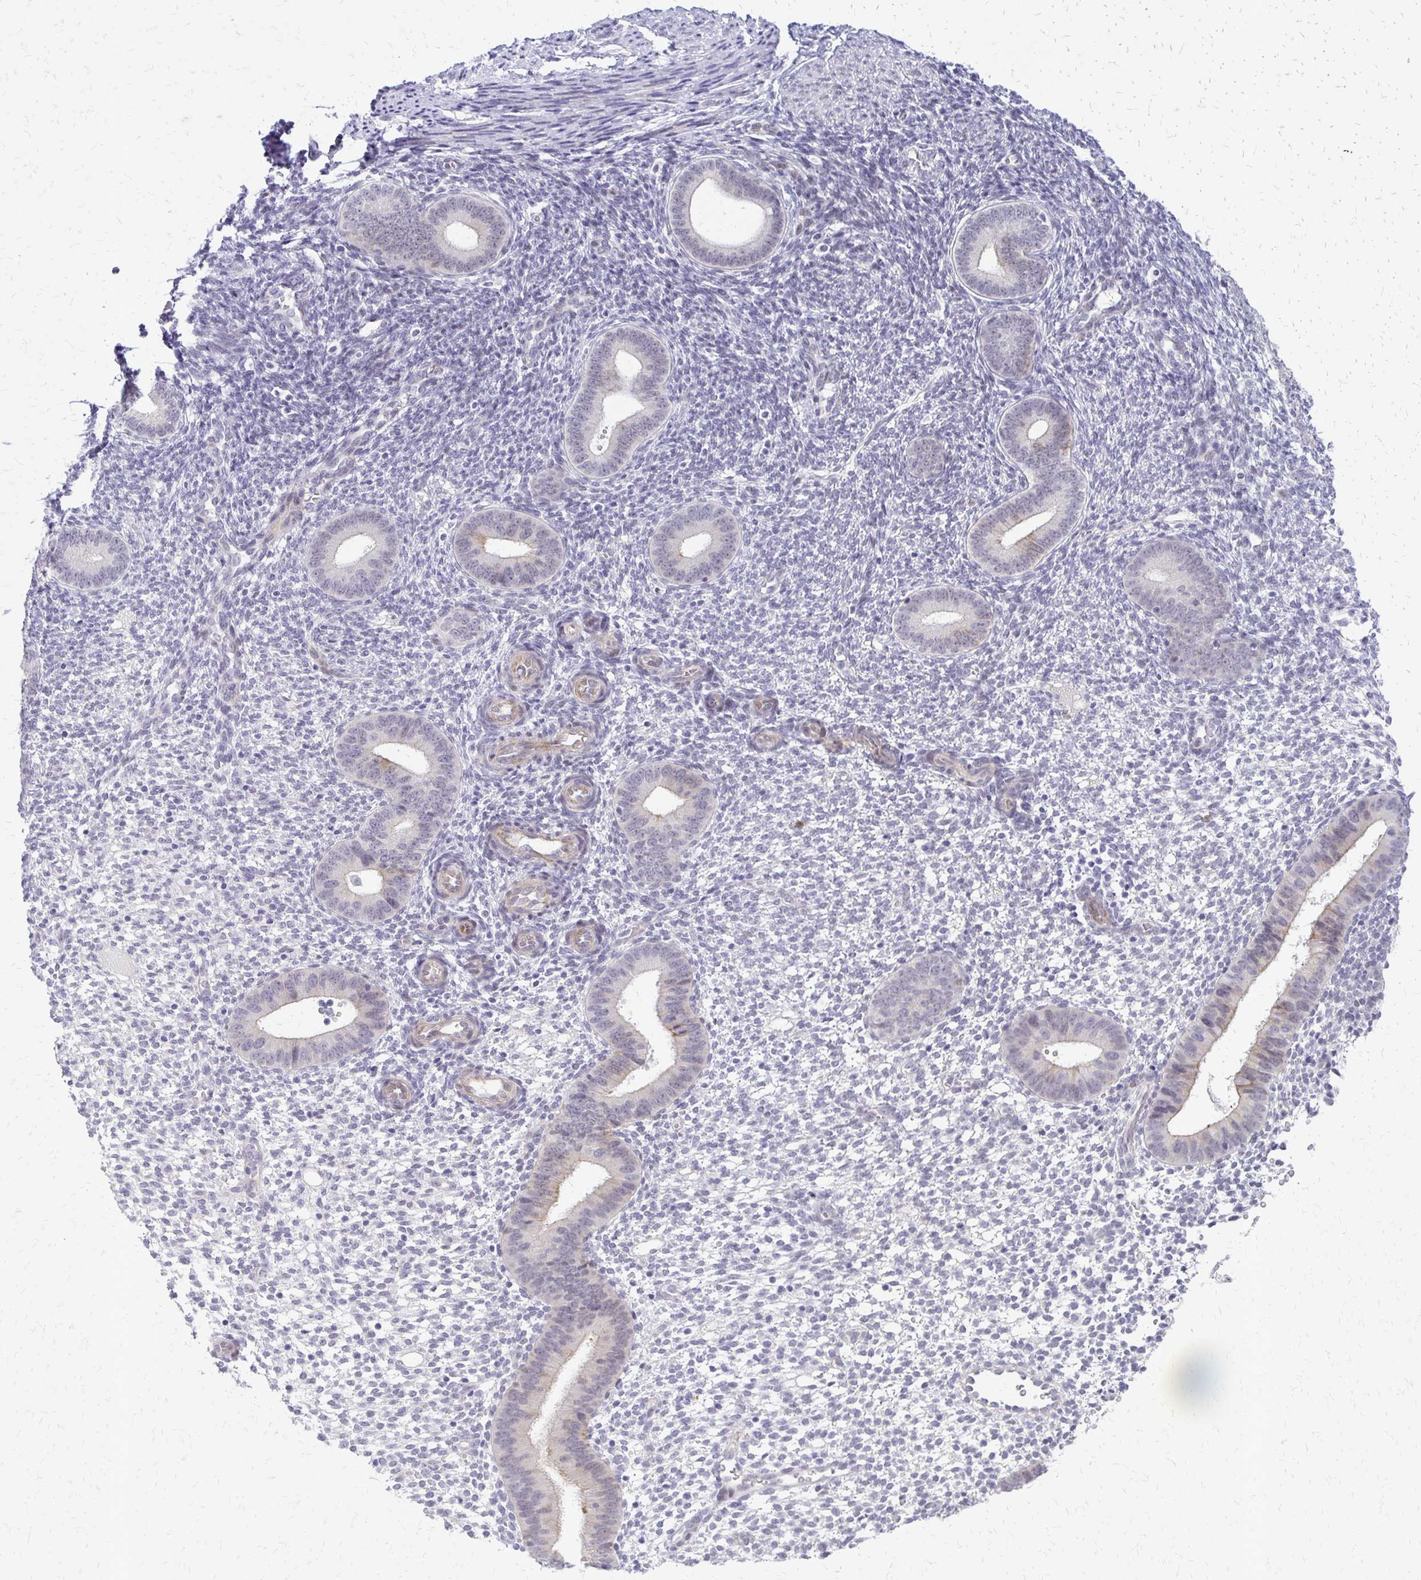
{"staining": {"intensity": "negative", "quantity": "none", "location": "none"}, "tissue": "endometrium", "cell_type": "Cells in endometrial stroma", "image_type": "normal", "snomed": [{"axis": "morphology", "description": "Normal tissue, NOS"}, {"axis": "topography", "description": "Endometrium"}], "caption": "This photomicrograph is of normal endometrium stained with IHC to label a protein in brown with the nuclei are counter-stained blue. There is no expression in cells in endometrial stroma.", "gene": "EPYC", "patient": {"sex": "female", "age": 40}}